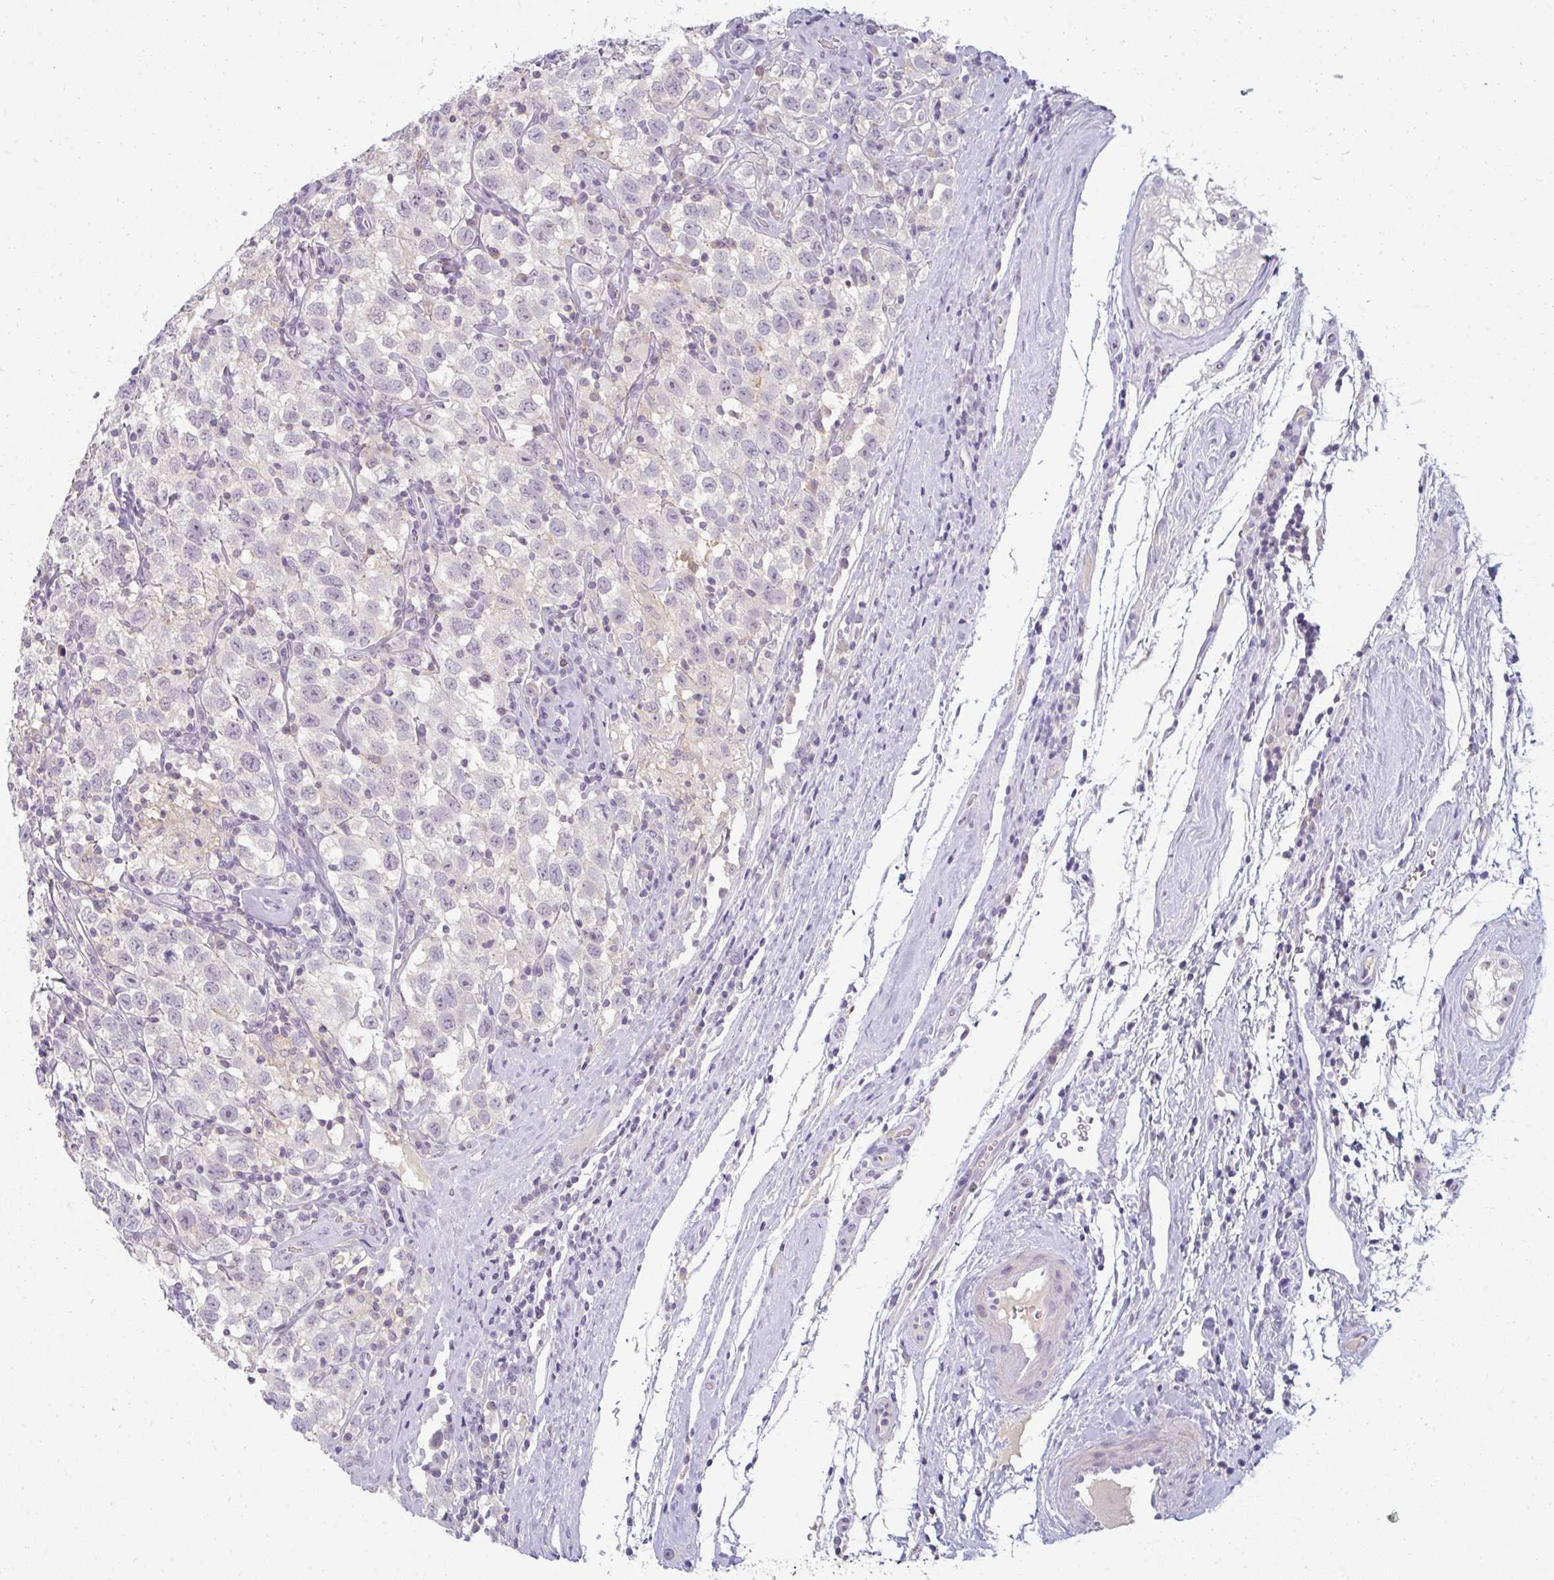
{"staining": {"intensity": "negative", "quantity": "none", "location": "none"}, "tissue": "testis cancer", "cell_type": "Tumor cells", "image_type": "cancer", "snomed": [{"axis": "morphology", "description": "Seminoma, NOS"}, {"axis": "topography", "description": "Testis"}], "caption": "The image exhibits no significant expression in tumor cells of testis seminoma.", "gene": "PPFIA4", "patient": {"sex": "male", "age": 41}}